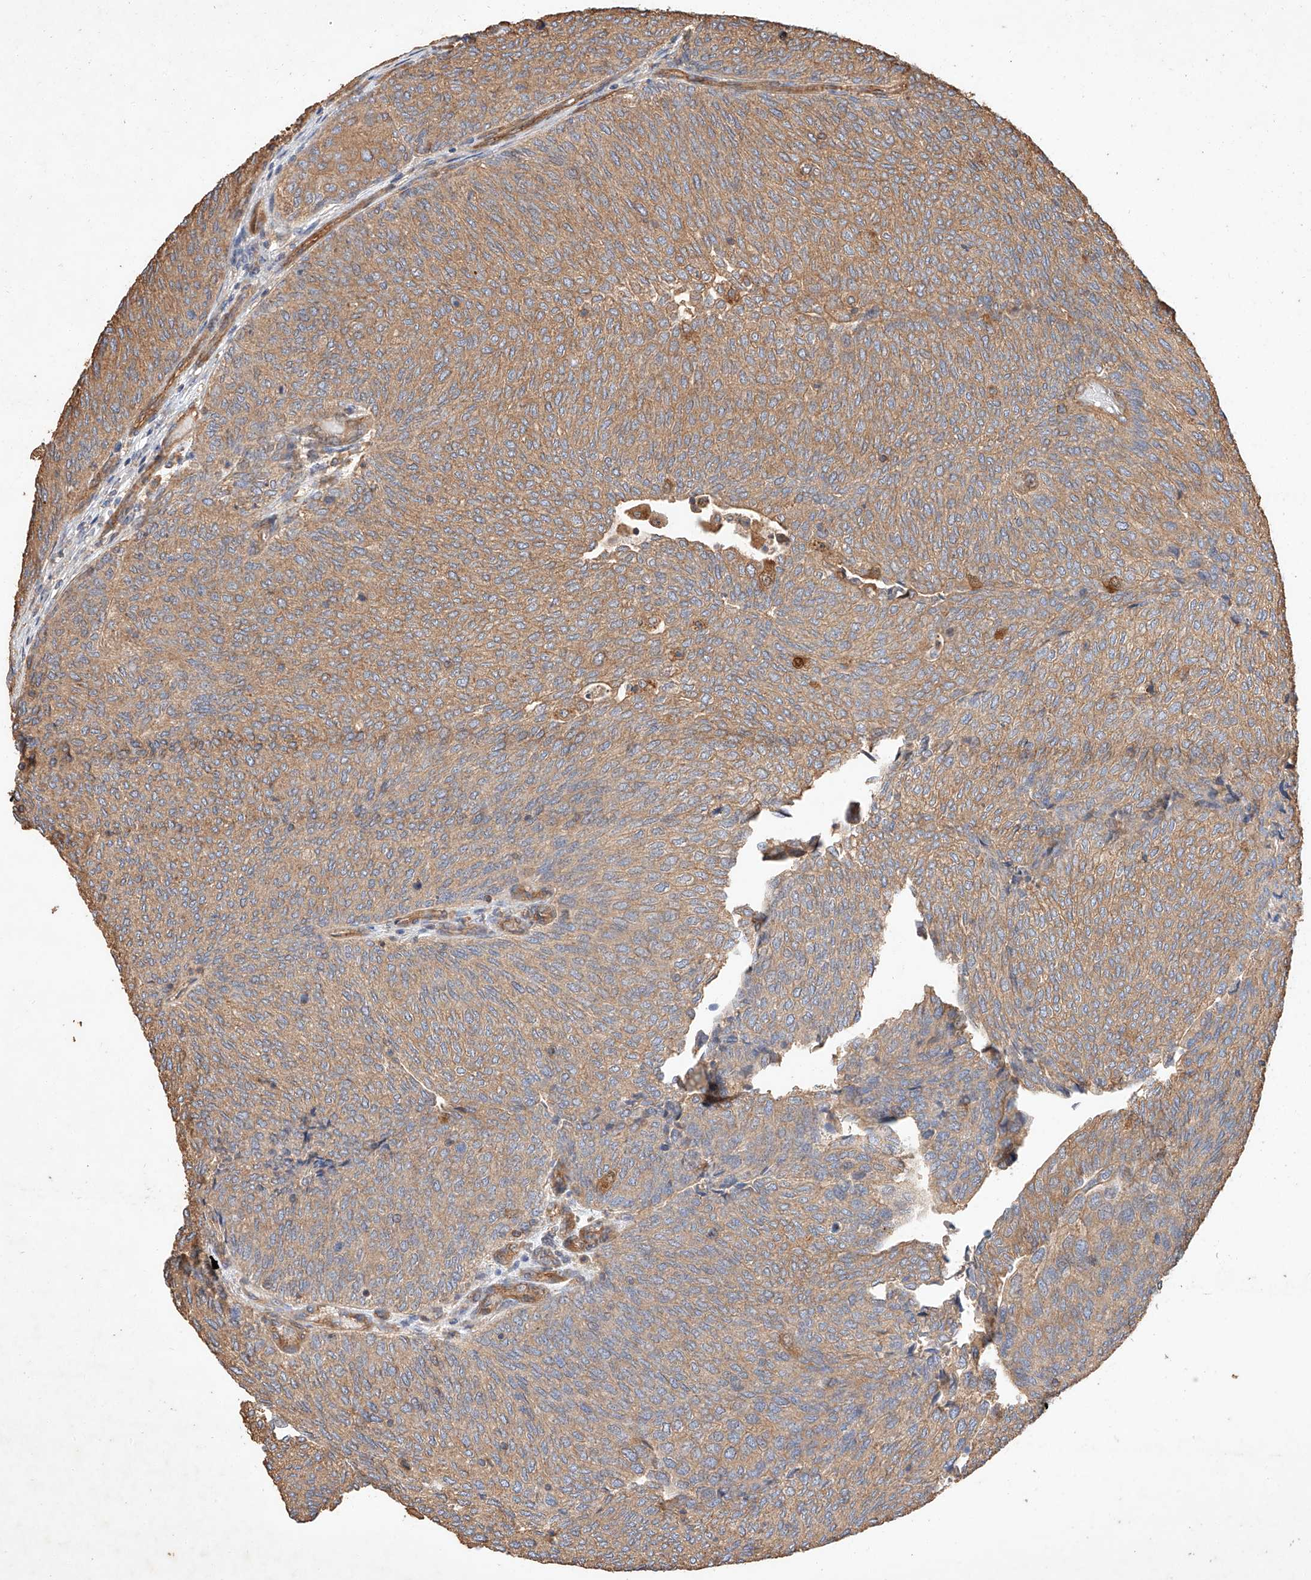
{"staining": {"intensity": "moderate", "quantity": ">75%", "location": "cytoplasmic/membranous"}, "tissue": "urothelial cancer", "cell_type": "Tumor cells", "image_type": "cancer", "snomed": [{"axis": "morphology", "description": "Urothelial carcinoma, Low grade"}, {"axis": "topography", "description": "Urinary bladder"}], "caption": "An immunohistochemistry photomicrograph of tumor tissue is shown. Protein staining in brown labels moderate cytoplasmic/membranous positivity in low-grade urothelial carcinoma within tumor cells.", "gene": "GHDC", "patient": {"sex": "female", "age": 79}}